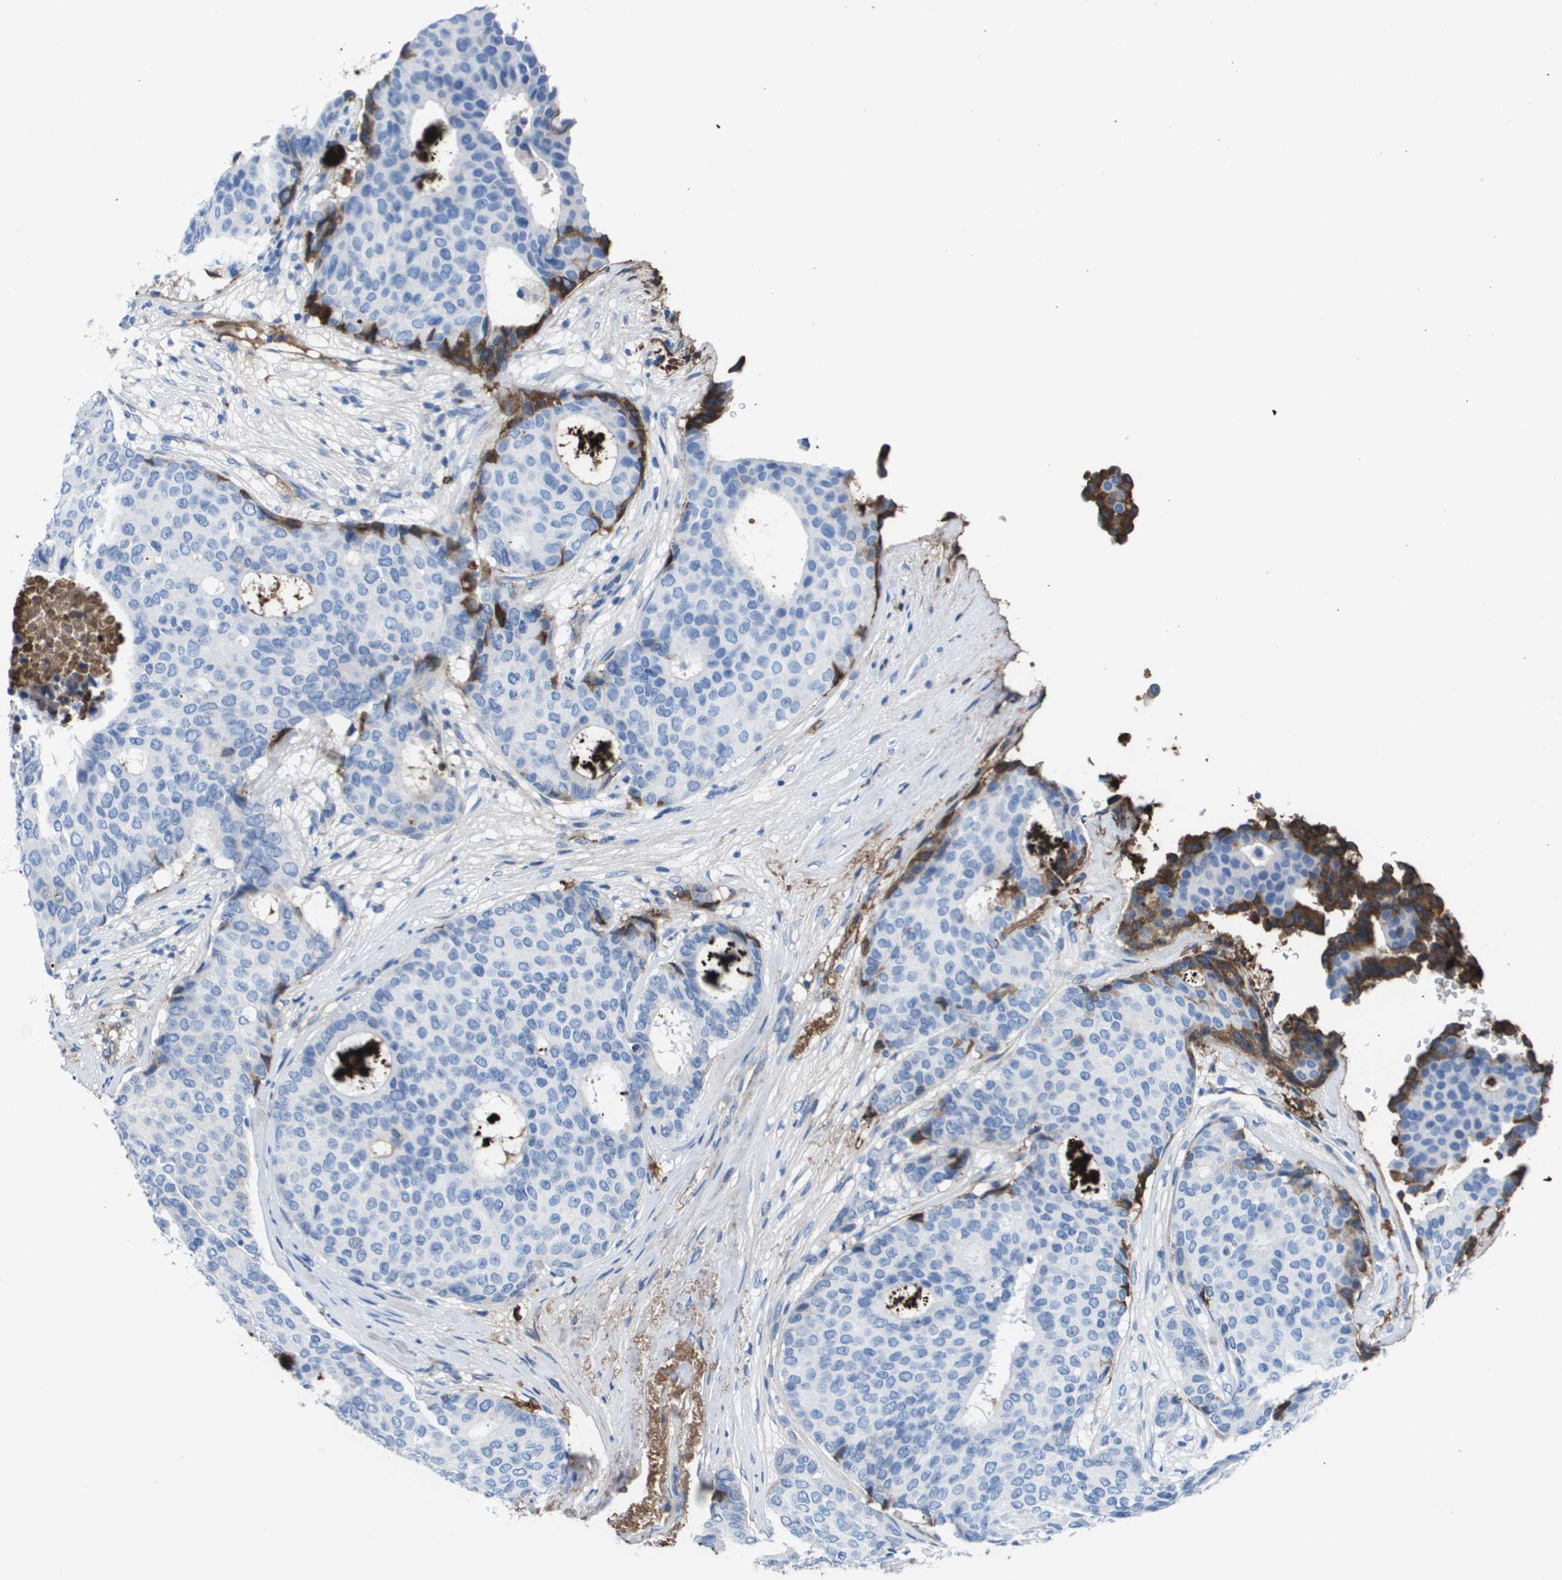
{"staining": {"intensity": "negative", "quantity": "none", "location": "none"}, "tissue": "breast cancer", "cell_type": "Tumor cells", "image_type": "cancer", "snomed": [{"axis": "morphology", "description": "Duct carcinoma"}, {"axis": "topography", "description": "Breast"}], "caption": "Human breast intraductal carcinoma stained for a protein using immunohistochemistry displays no staining in tumor cells.", "gene": "VTN", "patient": {"sex": "female", "age": 75}}